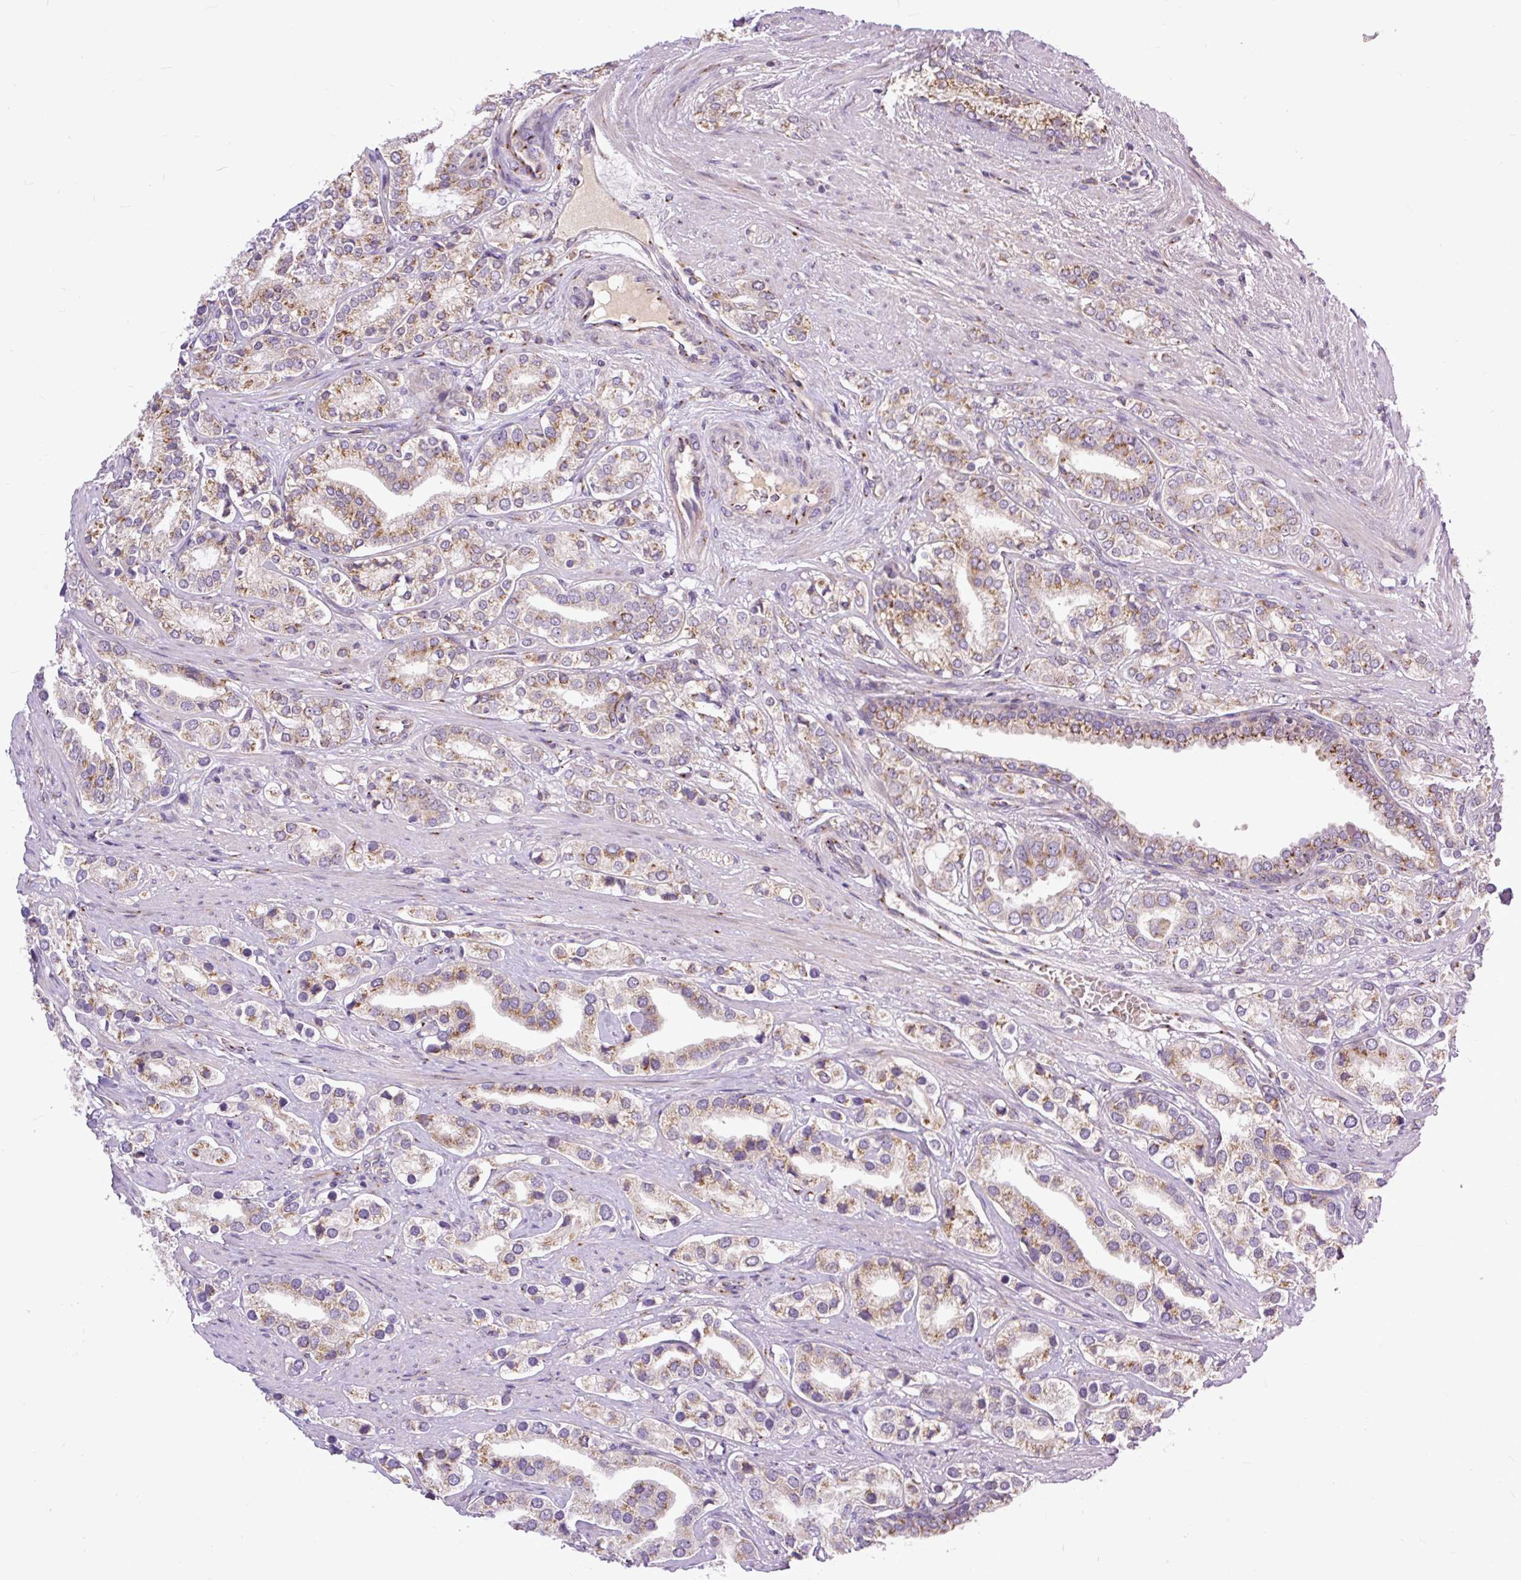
{"staining": {"intensity": "moderate", "quantity": "25%-75%", "location": "cytoplasmic/membranous"}, "tissue": "prostate cancer", "cell_type": "Tumor cells", "image_type": "cancer", "snomed": [{"axis": "morphology", "description": "Adenocarcinoma, High grade"}, {"axis": "topography", "description": "Prostate"}], "caption": "Immunohistochemical staining of human prostate cancer displays medium levels of moderate cytoplasmic/membranous staining in approximately 25%-75% of tumor cells.", "gene": "MSMP", "patient": {"sex": "male", "age": 58}}